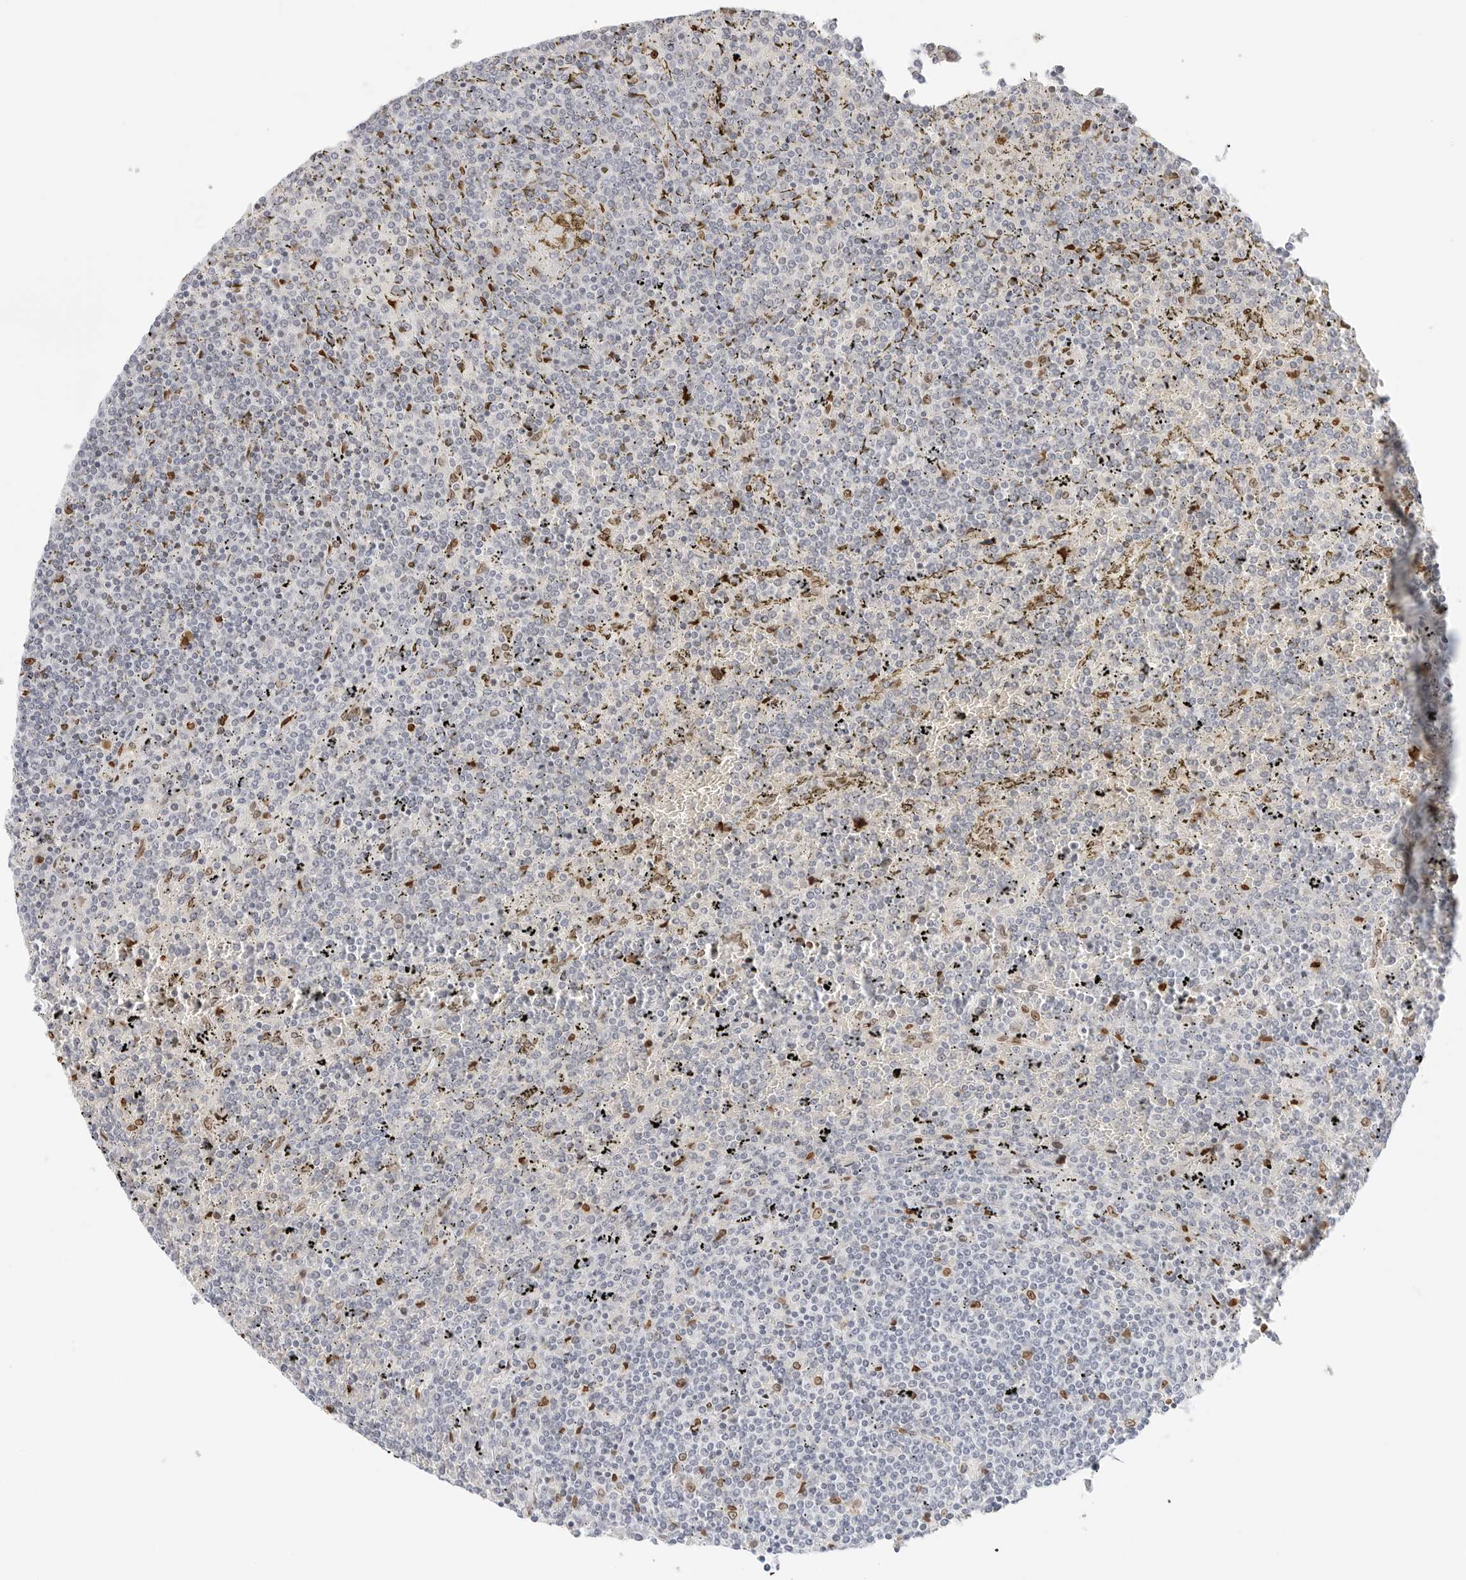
{"staining": {"intensity": "negative", "quantity": "none", "location": "none"}, "tissue": "lymphoma", "cell_type": "Tumor cells", "image_type": "cancer", "snomed": [{"axis": "morphology", "description": "Malignant lymphoma, non-Hodgkin's type, Low grade"}, {"axis": "topography", "description": "Spleen"}], "caption": "The immunohistochemistry image has no significant expression in tumor cells of lymphoma tissue.", "gene": "SPIDR", "patient": {"sex": "female", "age": 19}}